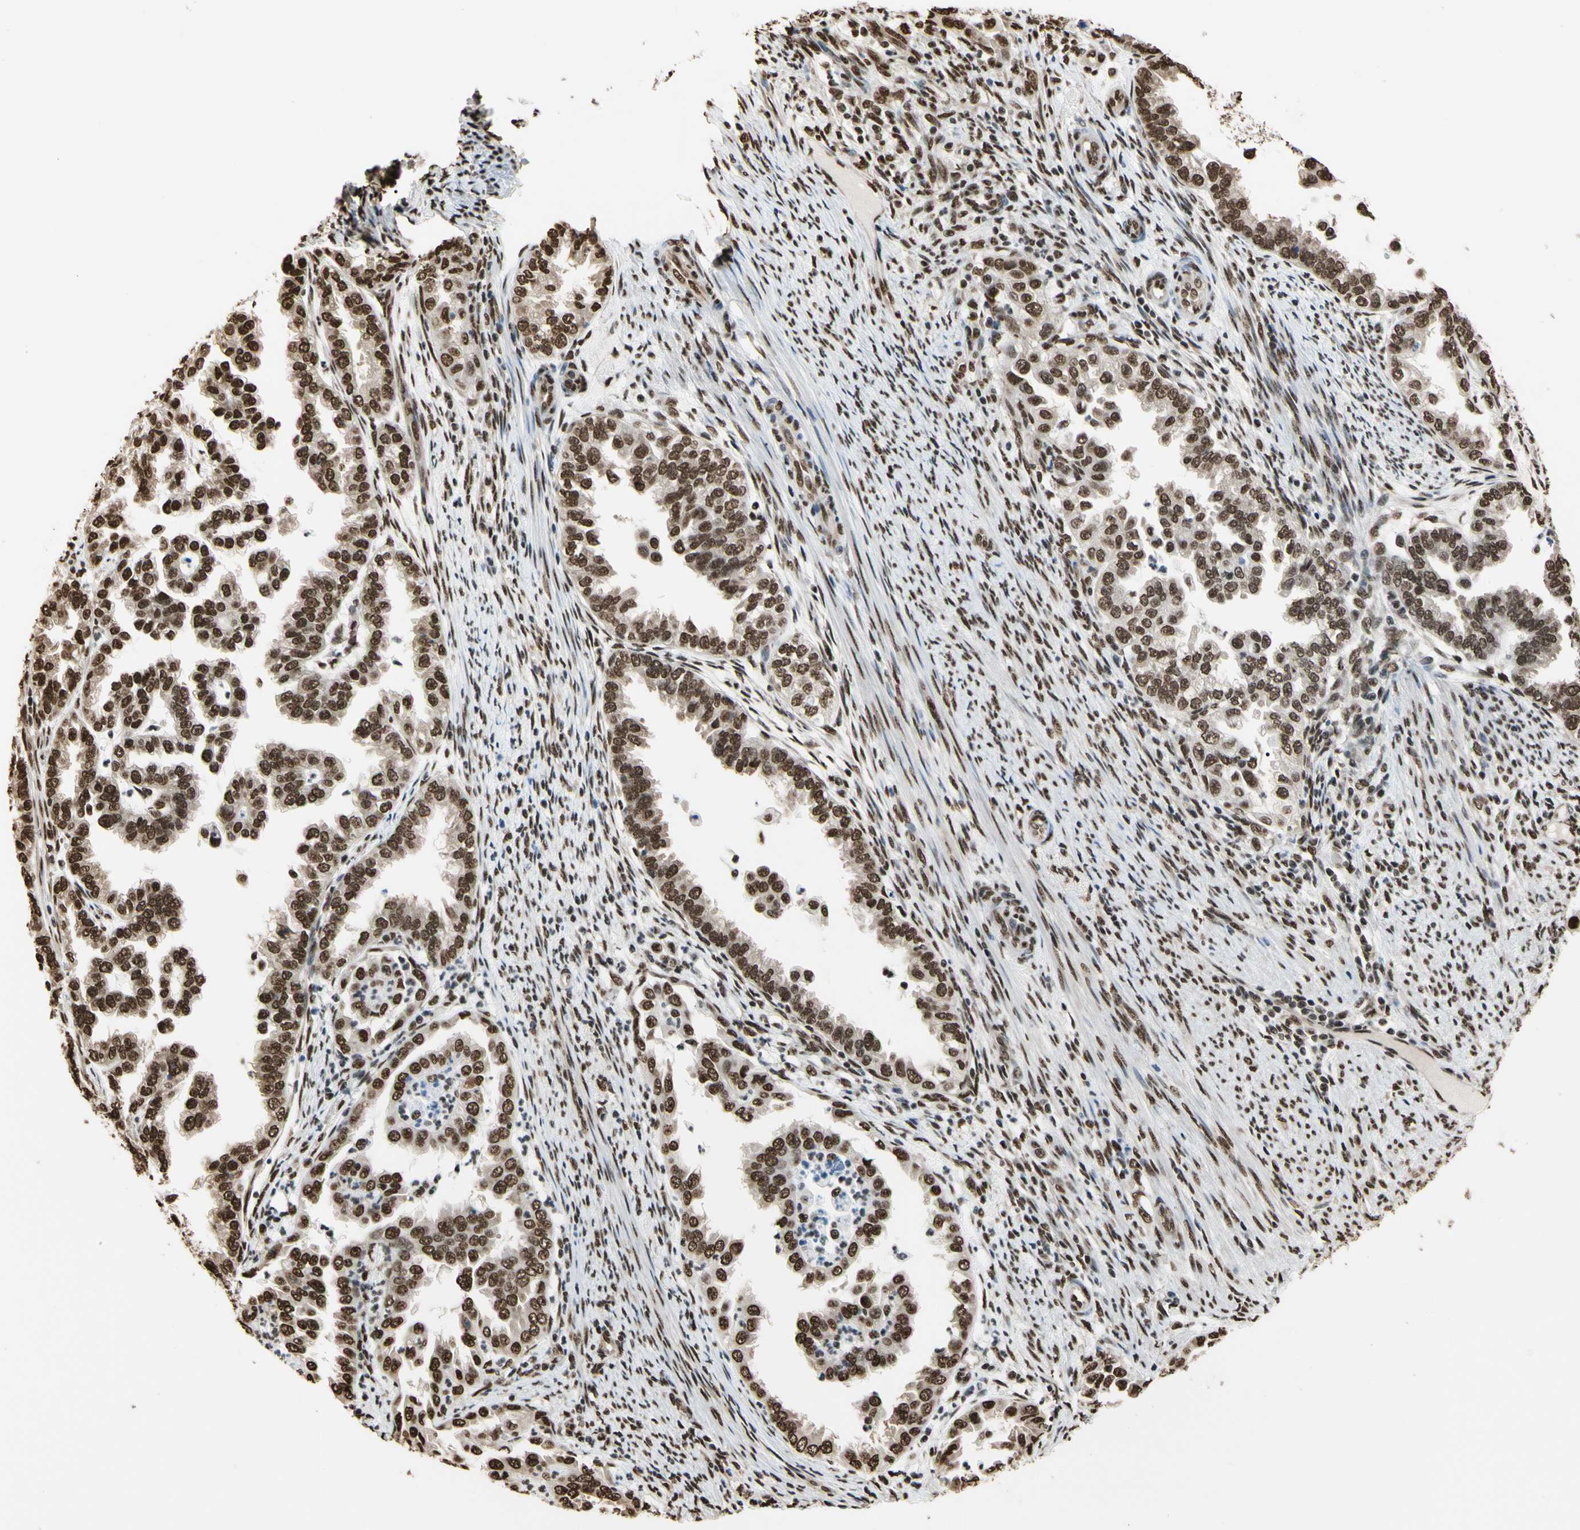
{"staining": {"intensity": "strong", "quantity": ">75%", "location": "nuclear"}, "tissue": "endometrial cancer", "cell_type": "Tumor cells", "image_type": "cancer", "snomed": [{"axis": "morphology", "description": "Adenocarcinoma, NOS"}, {"axis": "topography", "description": "Endometrium"}], "caption": "An image of human endometrial cancer stained for a protein reveals strong nuclear brown staining in tumor cells.", "gene": "HNRNPK", "patient": {"sex": "female", "age": 85}}